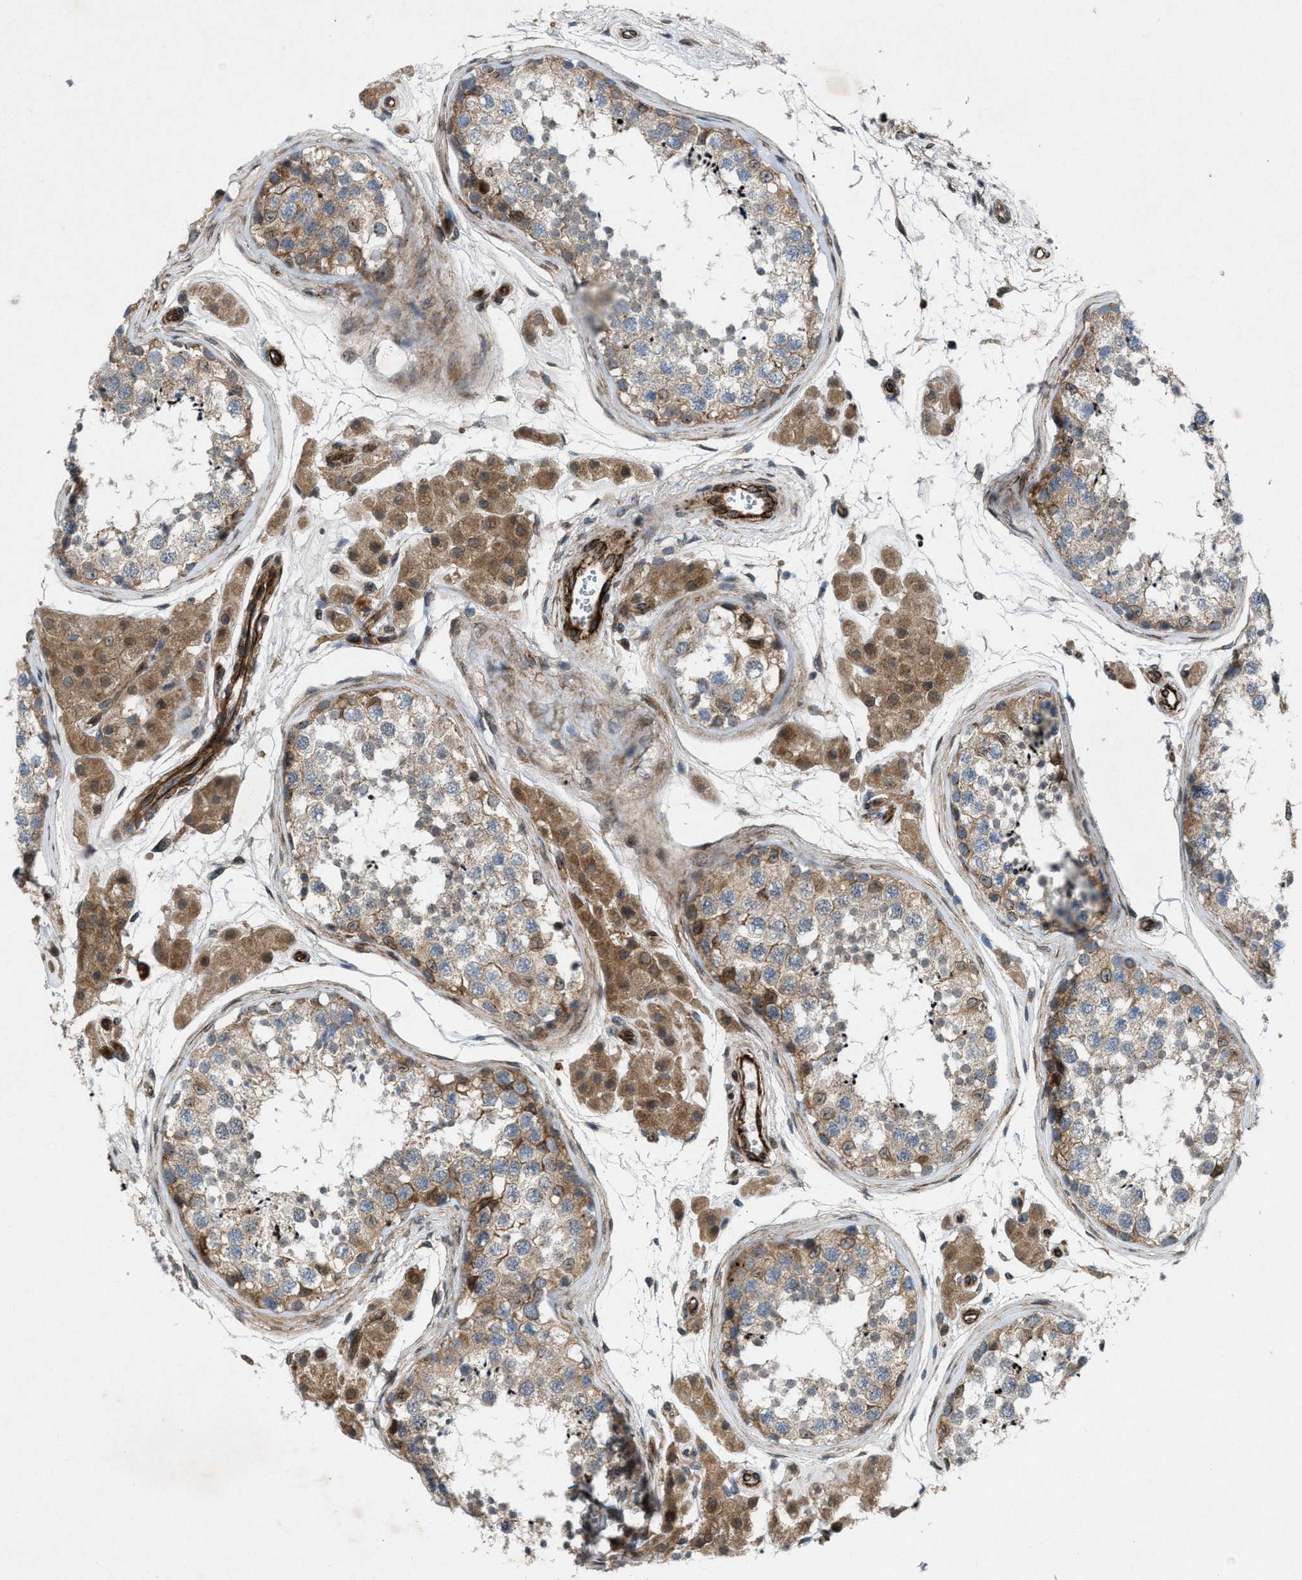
{"staining": {"intensity": "moderate", "quantity": ">75%", "location": "cytoplasmic/membranous"}, "tissue": "testis", "cell_type": "Cells in seminiferous ducts", "image_type": "normal", "snomed": [{"axis": "morphology", "description": "Normal tissue, NOS"}, {"axis": "topography", "description": "Testis"}], "caption": "Immunohistochemistry (IHC) photomicrograph of unremarkable human testis stained for a protein (brown), which displays medium levels of moderate cytoplasmic/membranous expression in about >75% of cells in seminiferous ducts.", "gene": "URGCP", "patient": {"sex": "male", "age": 56}}